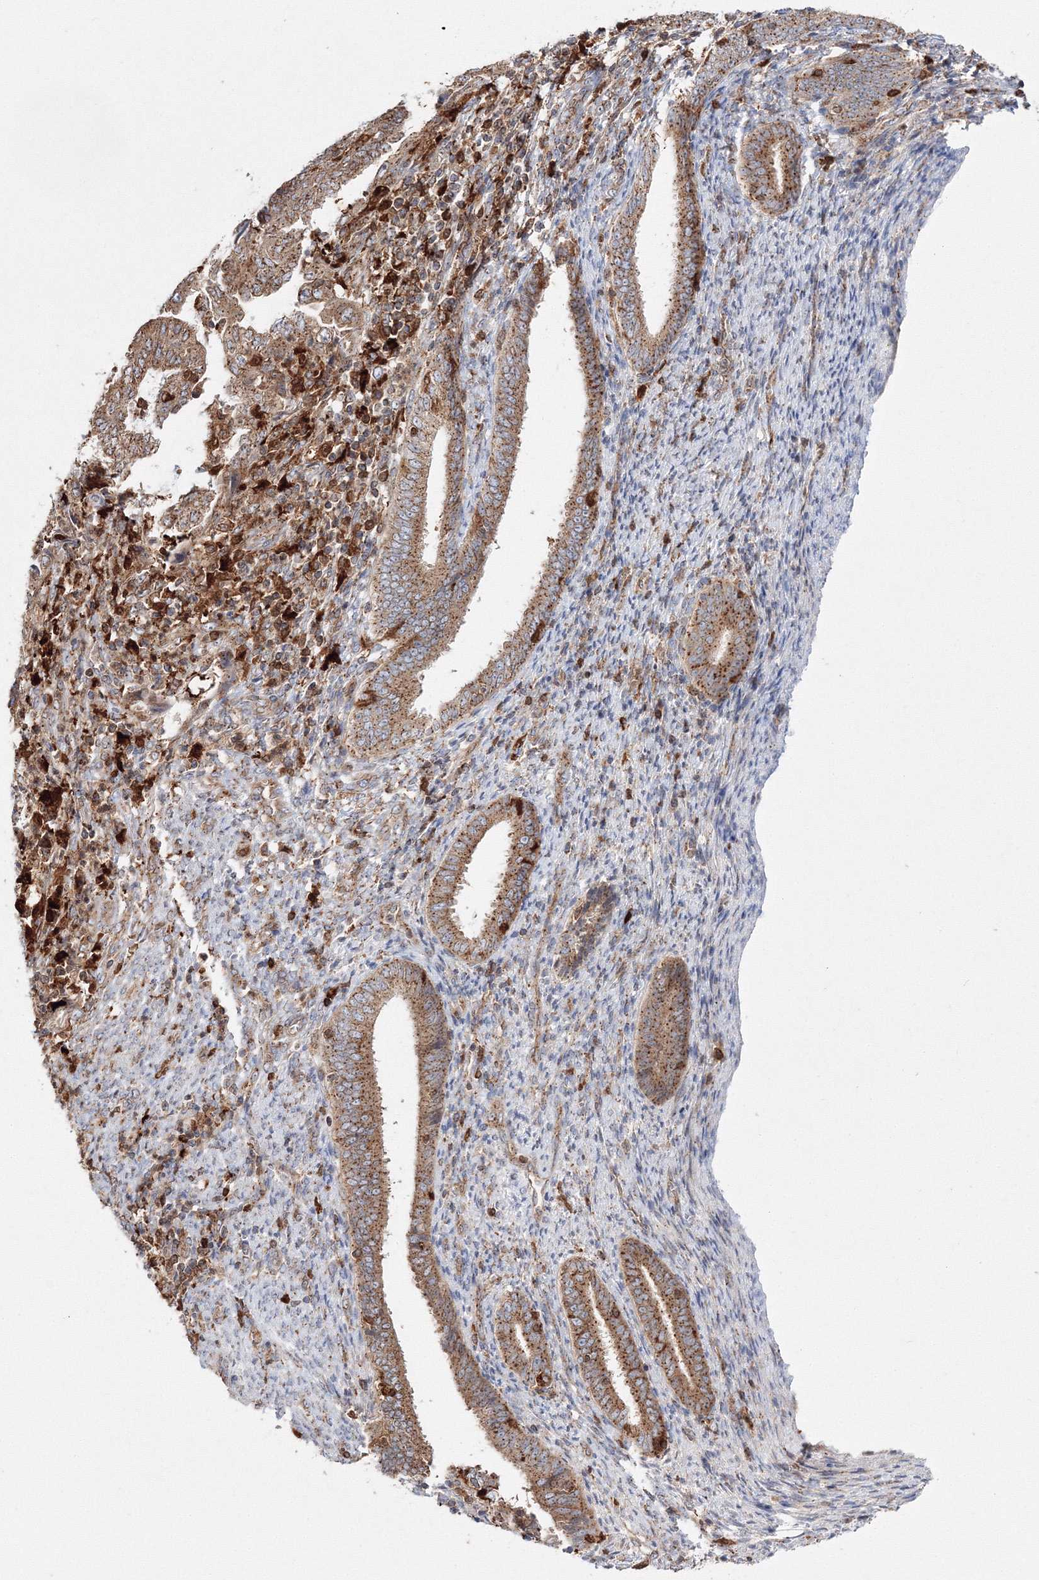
{"staining": {"intensity": "moderate", "quantity": ">75%", "location": "cytoplasmic/membranous"}, "tissue": "endometrial cancer", "cell_type": "Tumor cells", "image_type": "cancer", "snomed": [{"axis": "morphology", "description": "Adenocarcinoma, NOS"}, {"axis": "topography", "description": "Endometrium"}], "caption": "A high-resolution photomicrograph shows immunohistochemistry (IHC) staining of endometrial cancer (adenocarcinoma), which exhibits moderate cytoplasmic/membranous positivity in approximately >75% of tumor cells.", "gene": "ARCN1", "patient": {"sex": "female", "age": 51}}